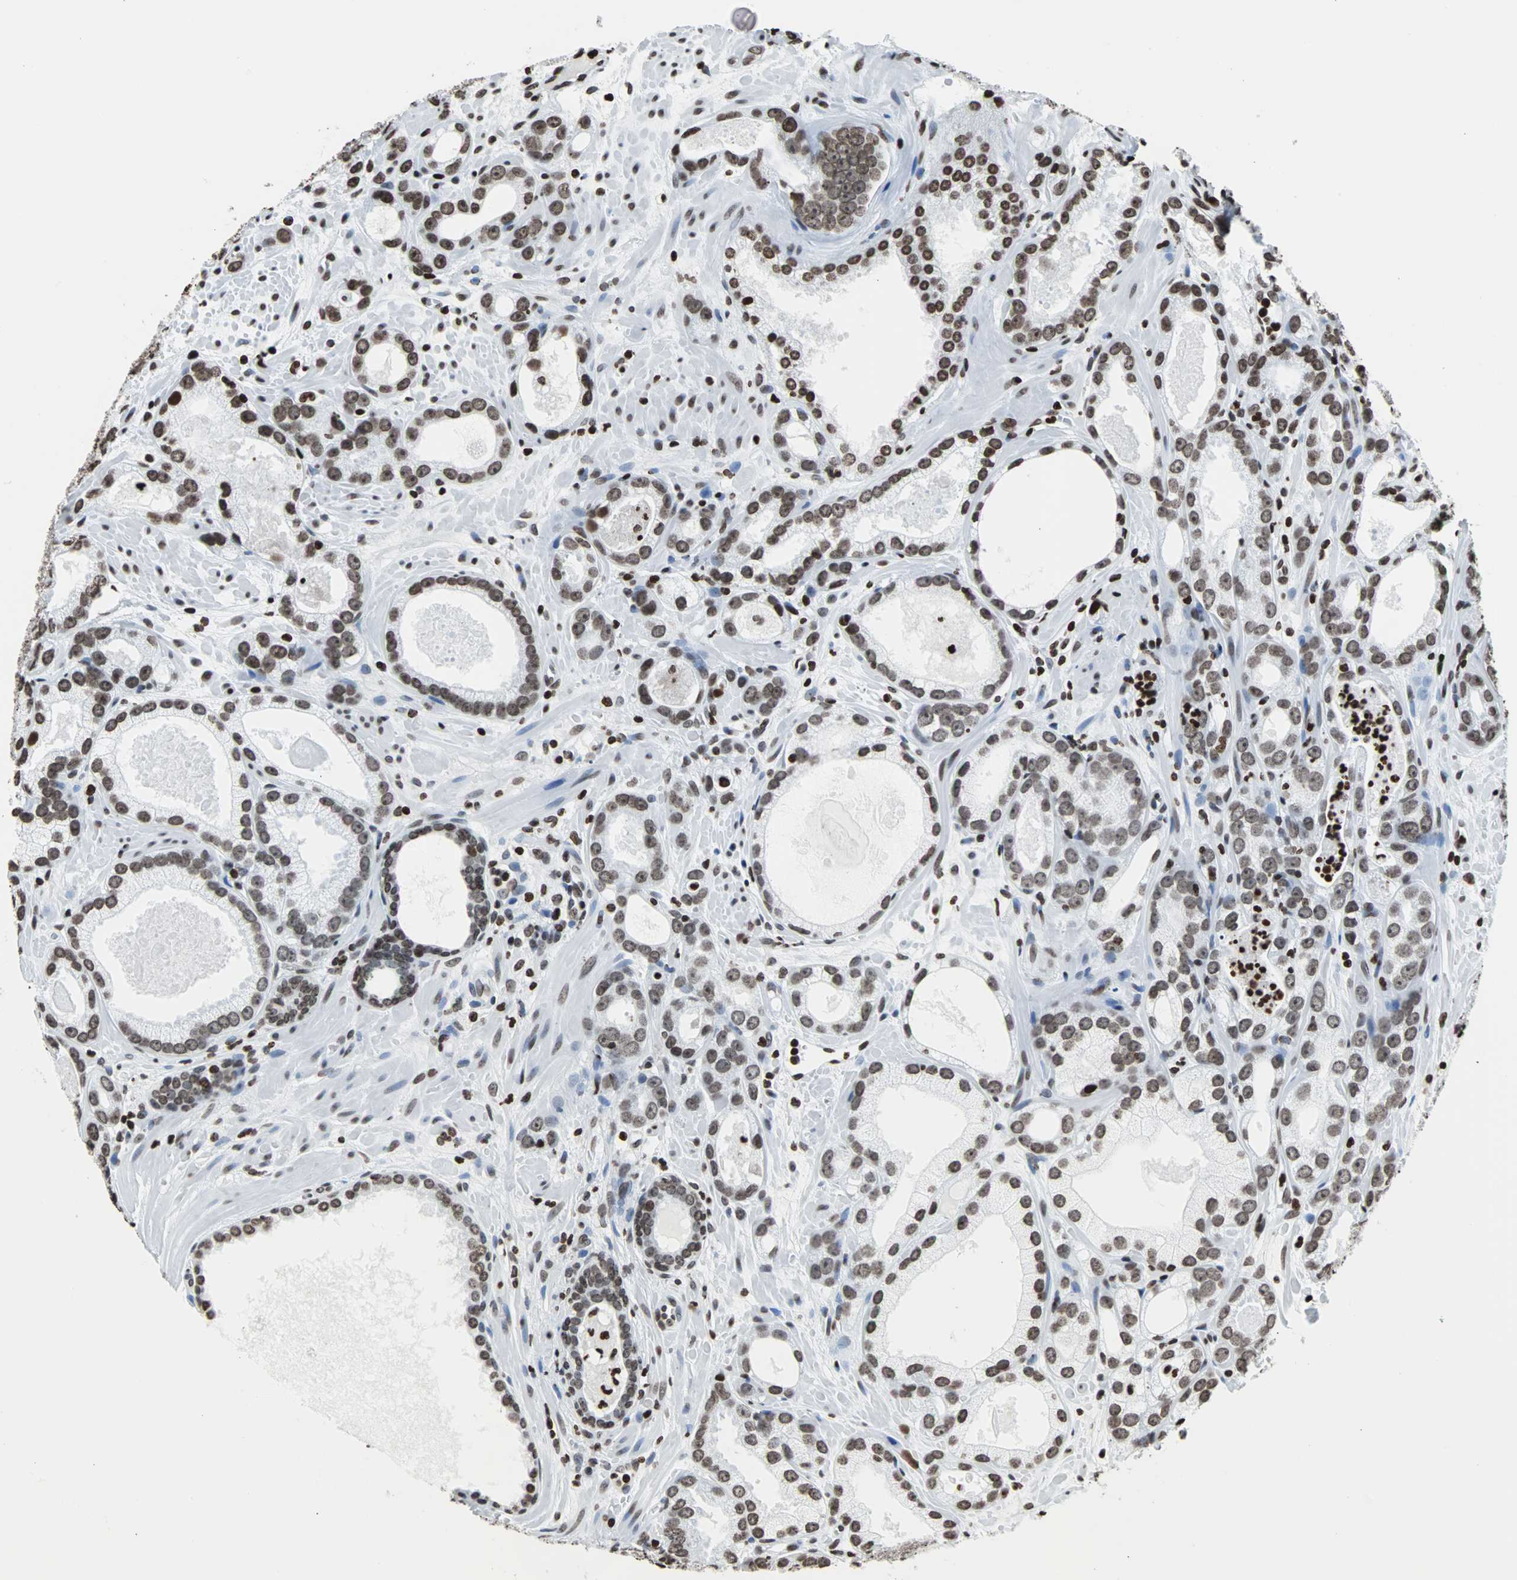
{"staining": {"intensity": "moderate", "quantity": ">75%", "location": "nuclear"}, "tissue": "prostate cancer", "cell_type": "Tumor cells", "image_type": "cancer", "snomed": [{"axis": "morphology", "description": "Adenocarcinoma, Low grade"}, {"axis": "topography", "description": "Prostate"}], "caption": "Prostate cancer (low-grade adenocarcinoma) stained with immunohistochemistry (IHC) reveals moderate nuclear staining in about >75% of tumor cells. (DAB (3,3'-diaminobenzidine) IHC with brightfield microscopy, high magnification).", "gene": "H2BC18", "patient": {"sex": "male", "age": 57}}